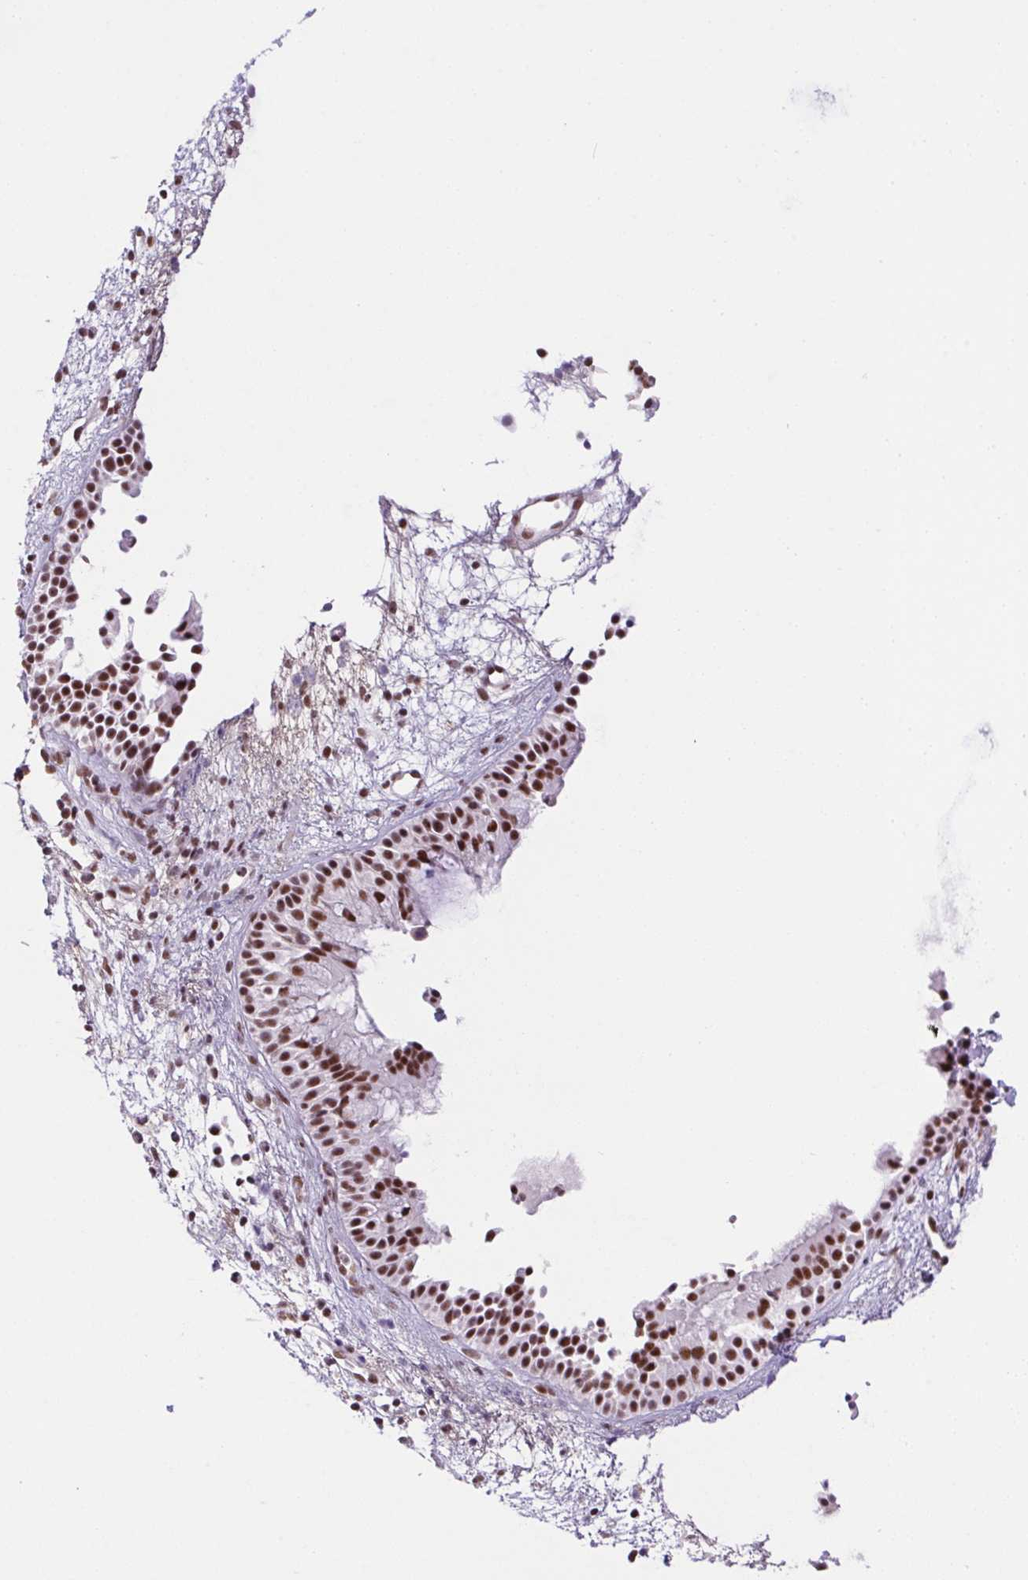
{"staining": {"intensity": "strong", "quantity": ">75%", "location": "nuclear"}, "tissue": "nasopharynx", "cell_type": "Respiratory epithelial cells", "image_type": "normal", "snomed": [{"axis": "morphology", "description": "Normal tissue, NOS"}, {"axis": "topography", "description": "Nasopharynx"}], "caption": "Respiratory epithelial cells demonstrate strong nuclear positivity in about >75% of cells in normal nasopharynx.", "gene": "DDX17", "patient": {"sex": "male", "age": 77}}